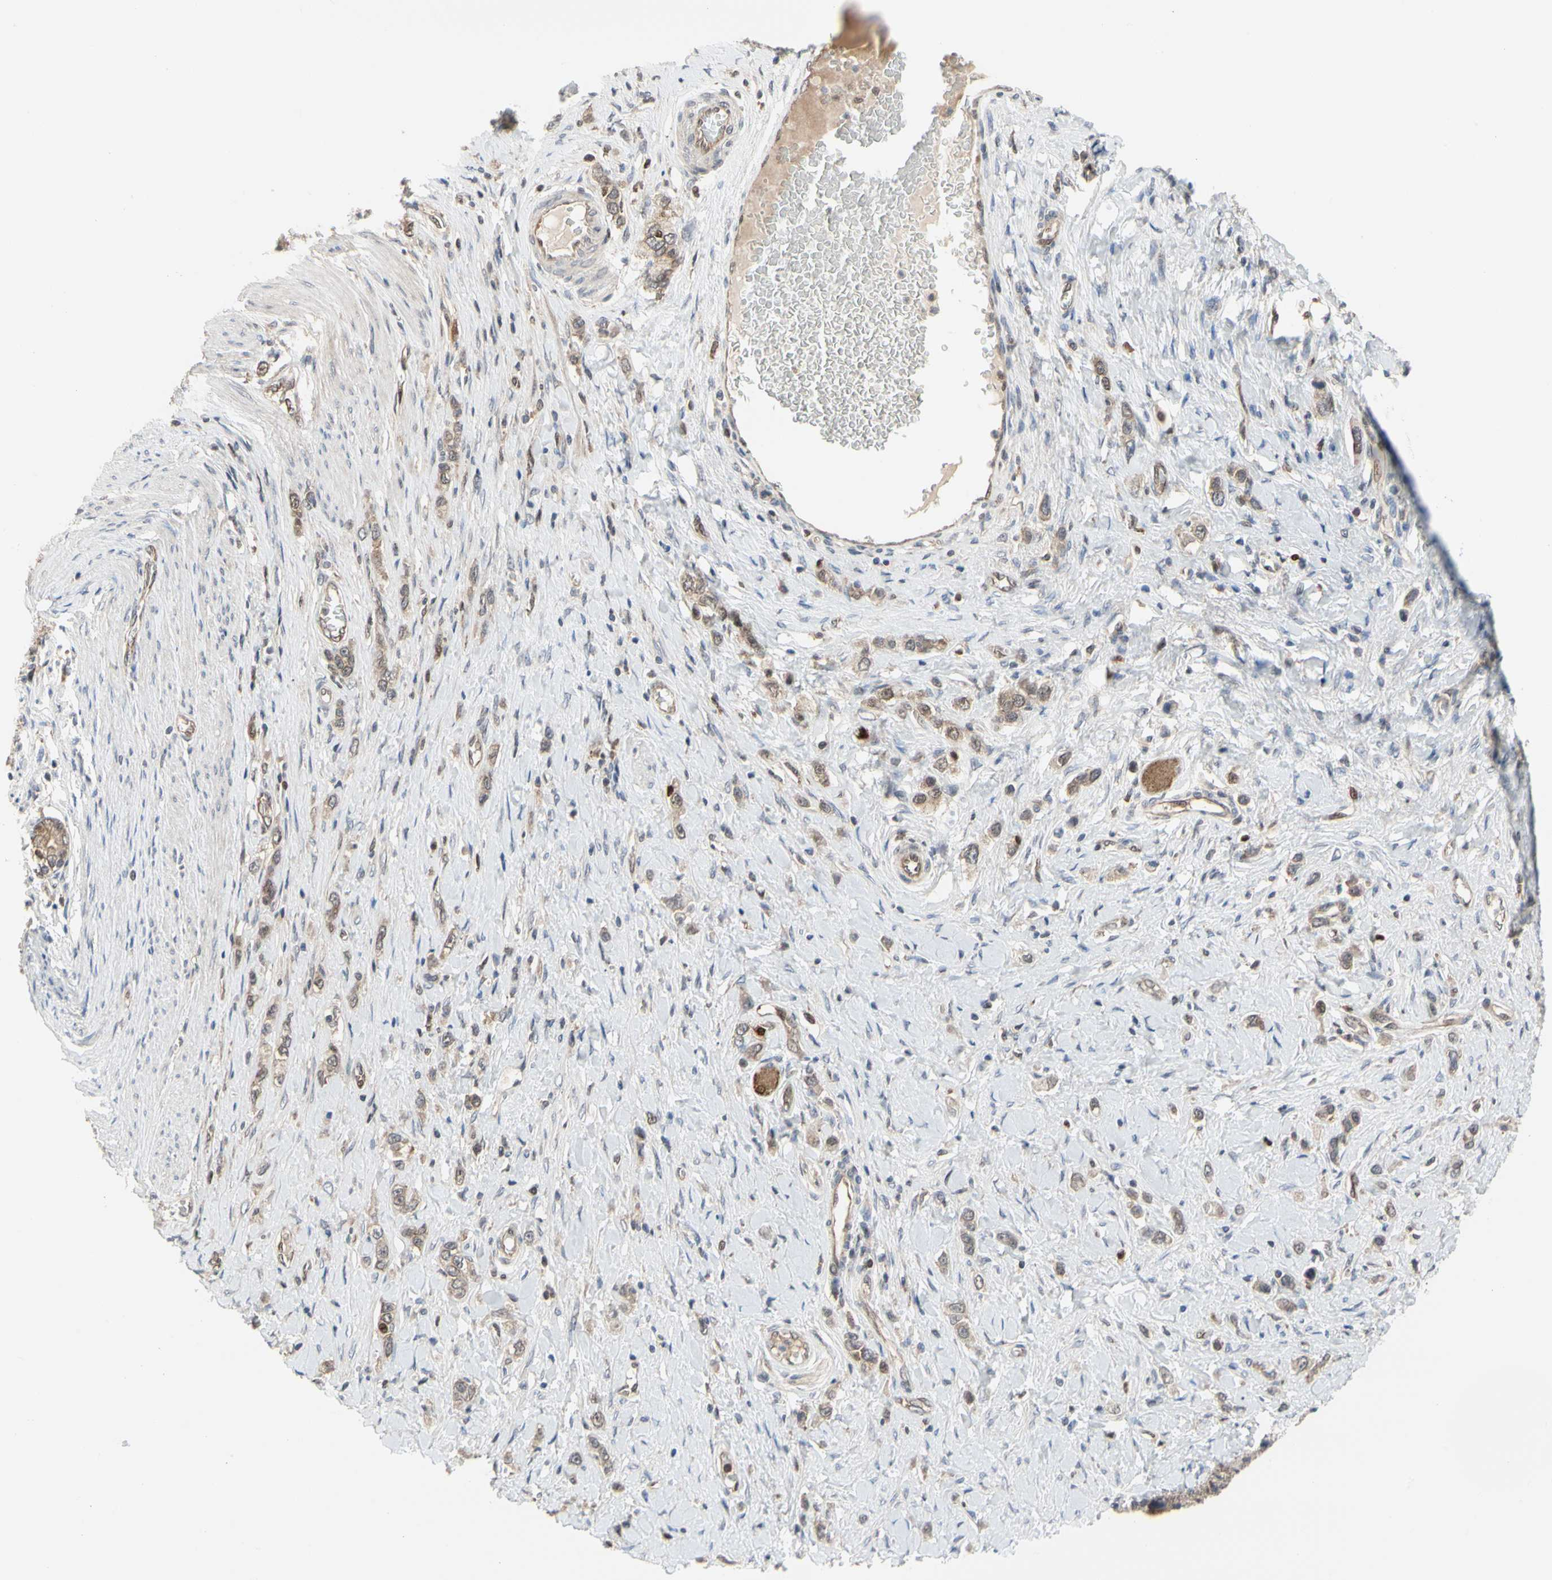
{"staining": {"intensity": "weak", "quantity": ">75%", "location": "cytoplasmic/membranous"}, "tissue": "stomach cancer", "cell_type": "Tumor cells", "image_type": "cancer", "snomed": [{"axis": "morphology", "description": "Normal tissue, NOS"}, {"axis": "morphology", "description": "Adenocarcinoma, NOS"}, {"axis": "topography", "description": "Stomach, upper"}, {"axis": "topography", "description": "Stomach"}], "caption": "Immunohistochemical staining of human stomach cancer exhibits weak cytoplasmic/membranous protein expression in approximately >75% of tumor cells.", "gene": "CDK5", "patient": {"sex": "female", "age": 65}}